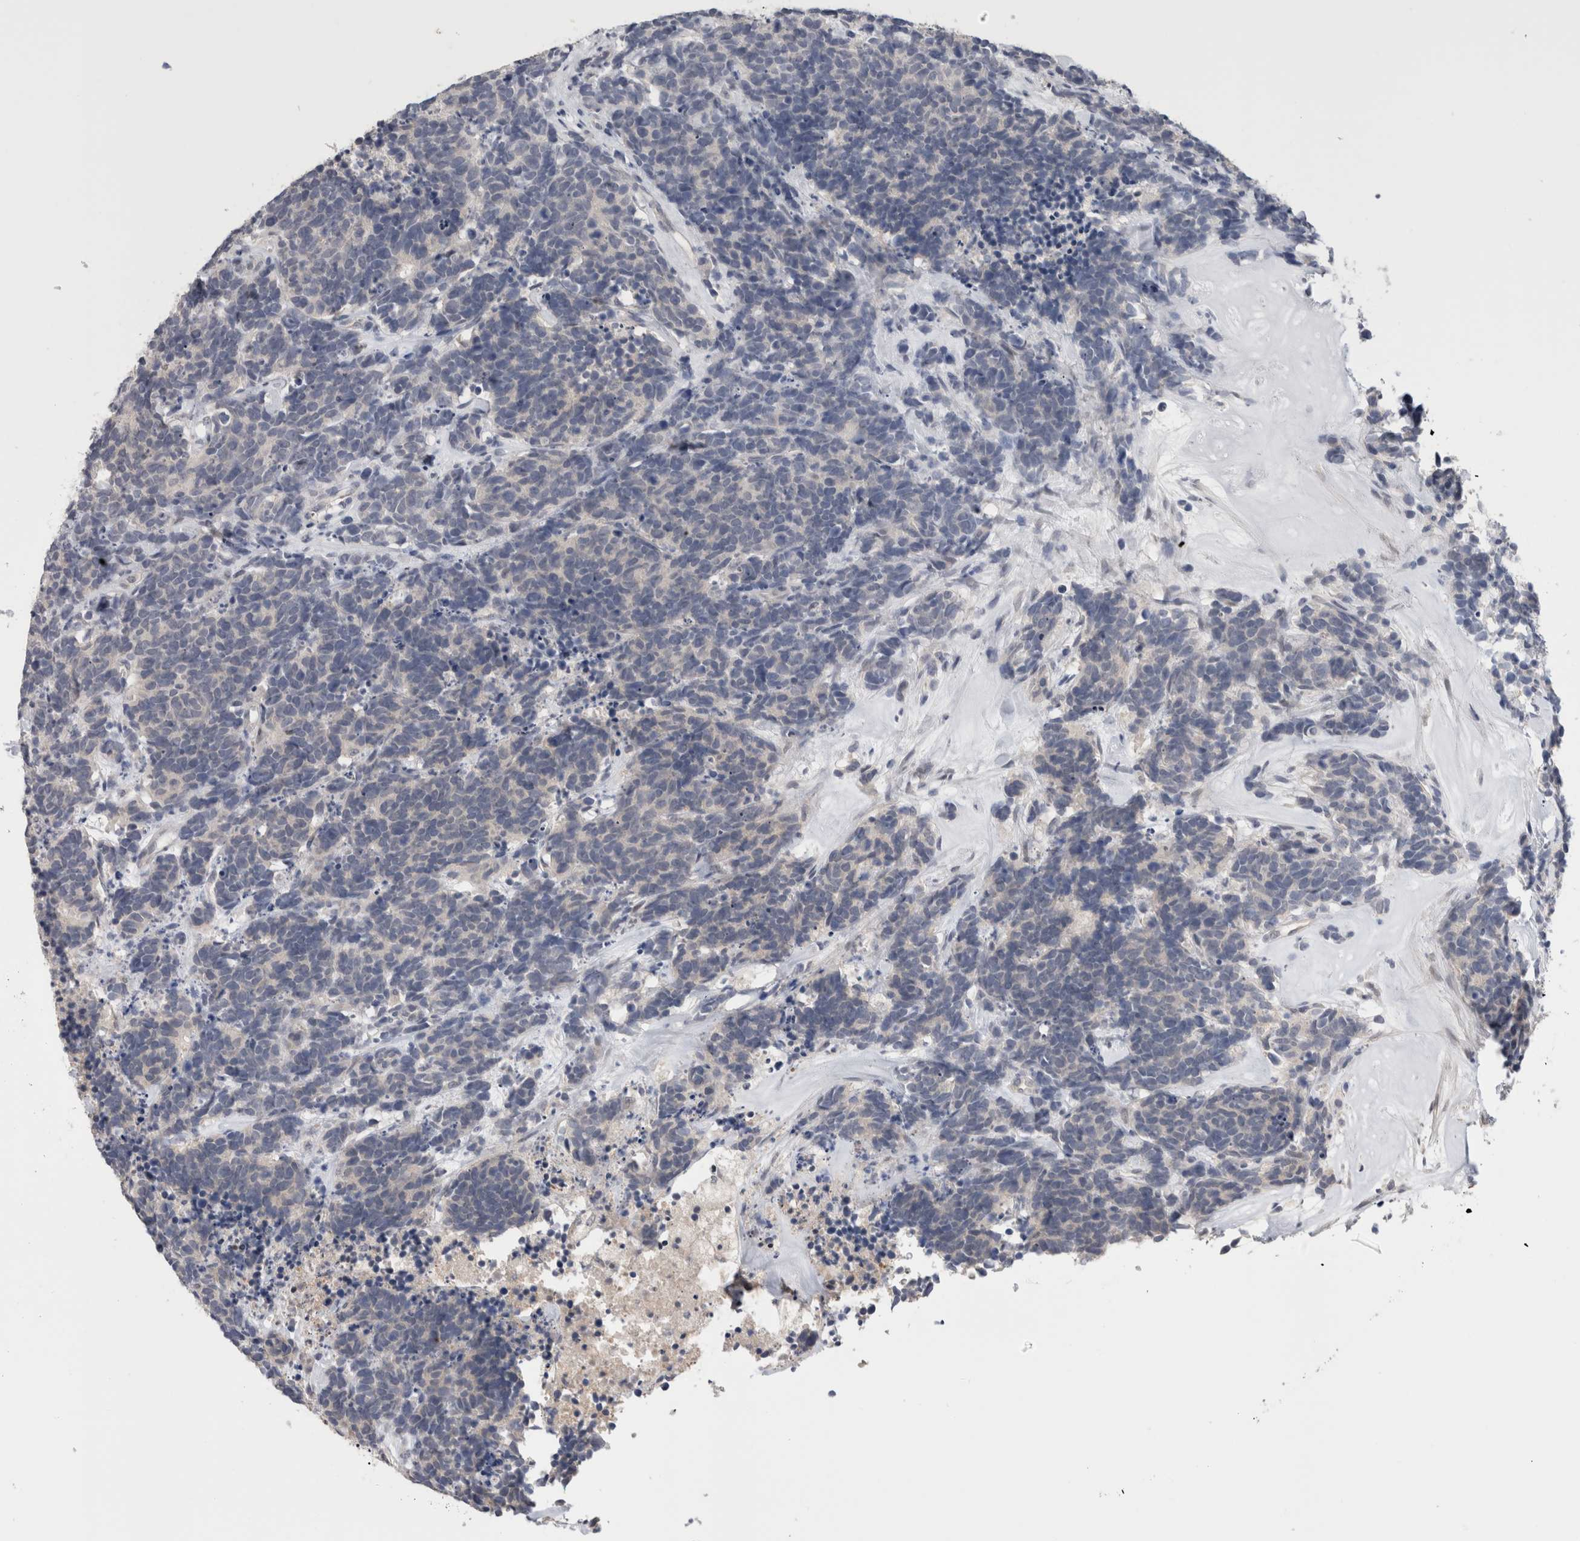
{"staining": {"intensity": "negative", "quantity": "none", "location": "none"}, "tissue": "carcinoid", "cell_type": "Tumor cells", "image_type": "cancer", "snomed": [{"axis": "morphology", "description": "Carcinoma, NOS"}, {"axis": "morphology", "description": "Carcinoid, malignant, NOS"}, {"axis": "topography", "description": "Urinary bladder"}], "caption": "Immunohistochemical staining of carcinoid (malignant) demonstrates no significant positivity in tumor cells.", "gene": "CRYBG1", "patient": {"sex": "male", "age": 57}}